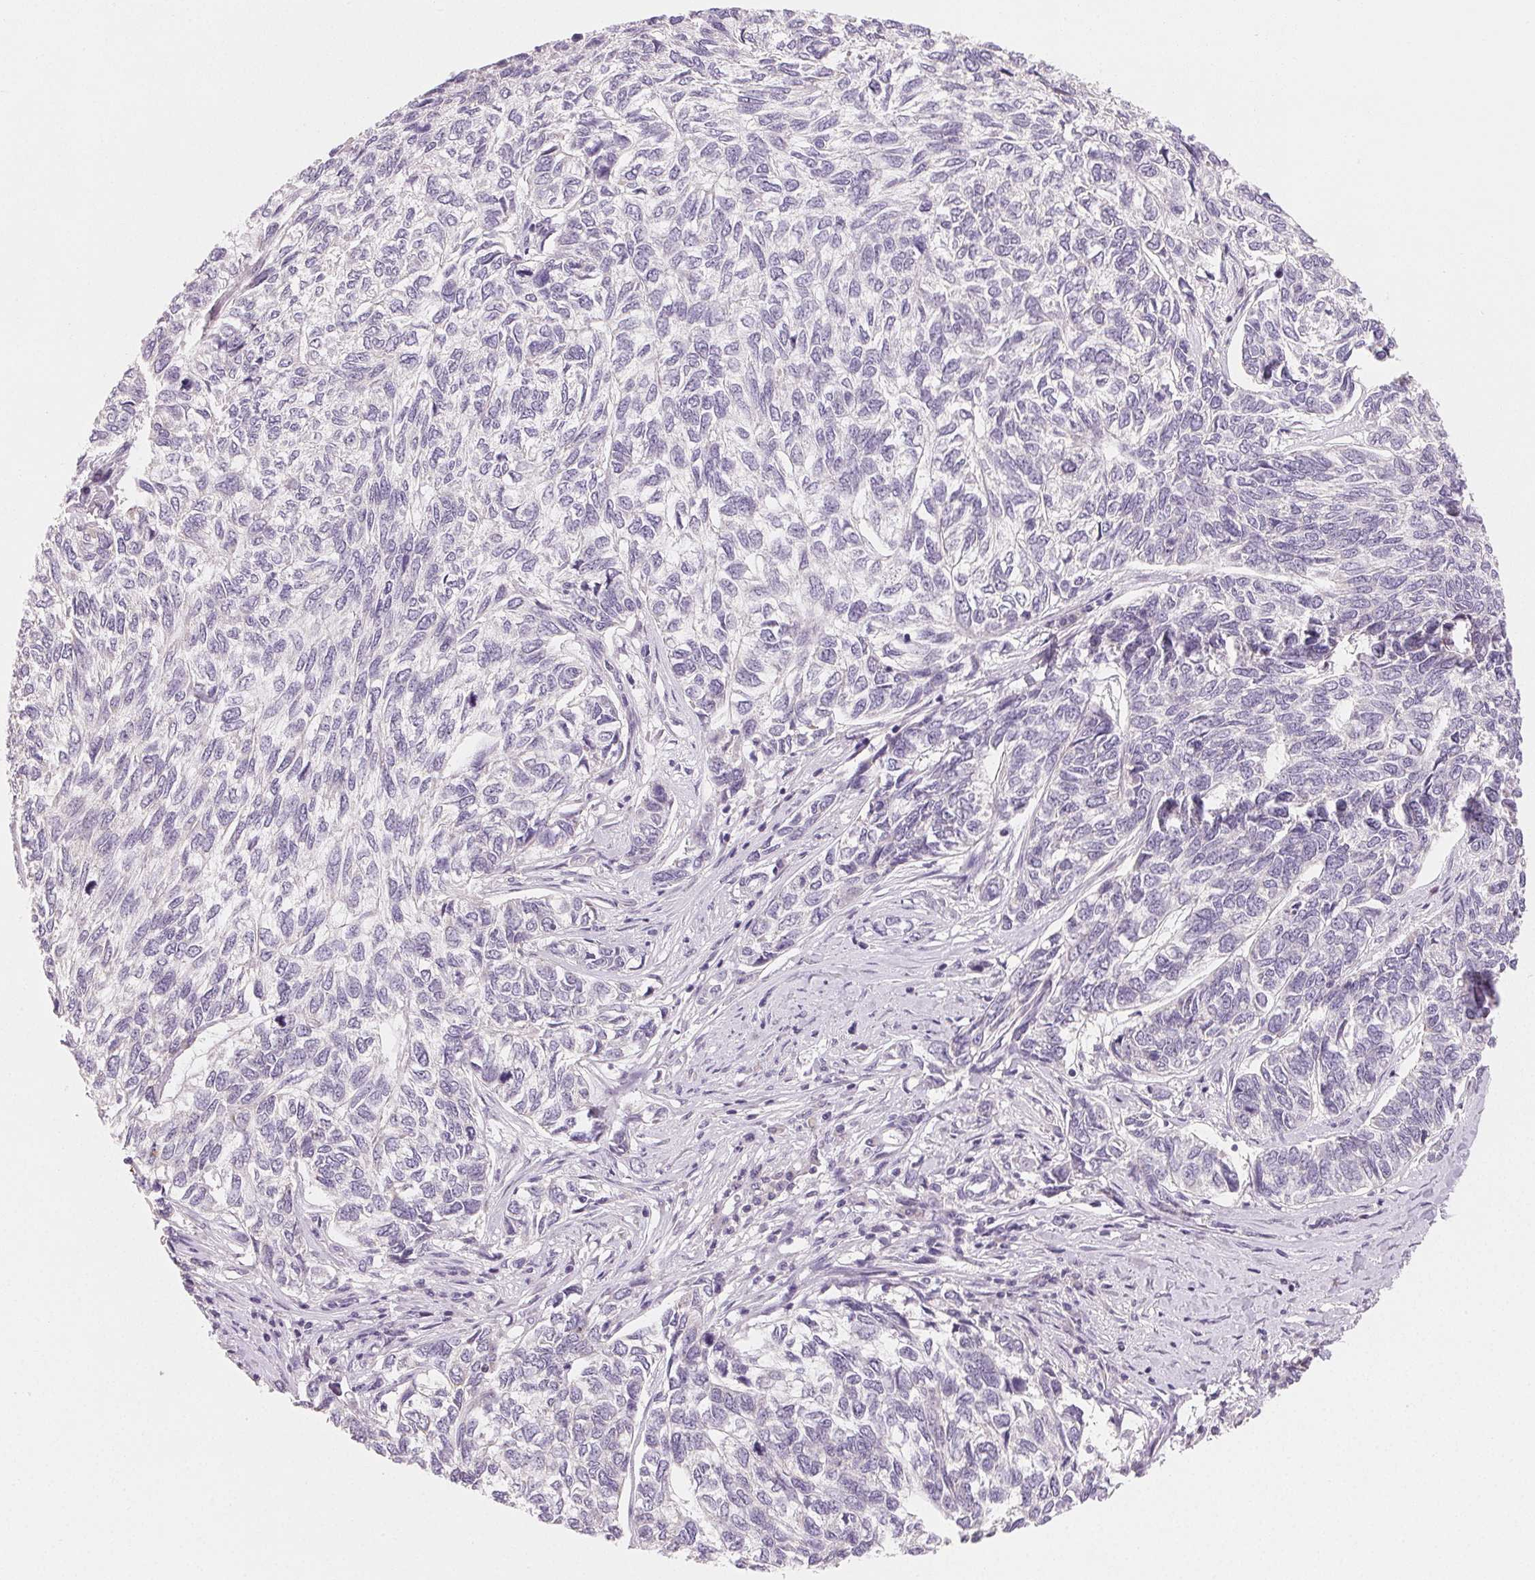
{"staining": {"intensity": "negative", "quantity": "none", "location": "none"}, "tissue": "skin cancer", "cell_type": "Tumor cells", "image_type": "cancer", "snomed": [{"axis": "morphology", "description": "Basal cell carcinoma"}, {"axis": "topography", "description": "Skin"}], "caption": "IHC histopathology image of human skin basal cell carcinoma stained for a protein (brown), which demonstrates no staining in tumor cells. The staining was performed using DAB (3,3'-diaminobenzidine) to visualize the protein expression in brown, while the nuclei were stained in blue with hematoxylin (Magnification: 20x).", "gene": "MYBL1", "patient": {"sex": "female", "age": 65}}